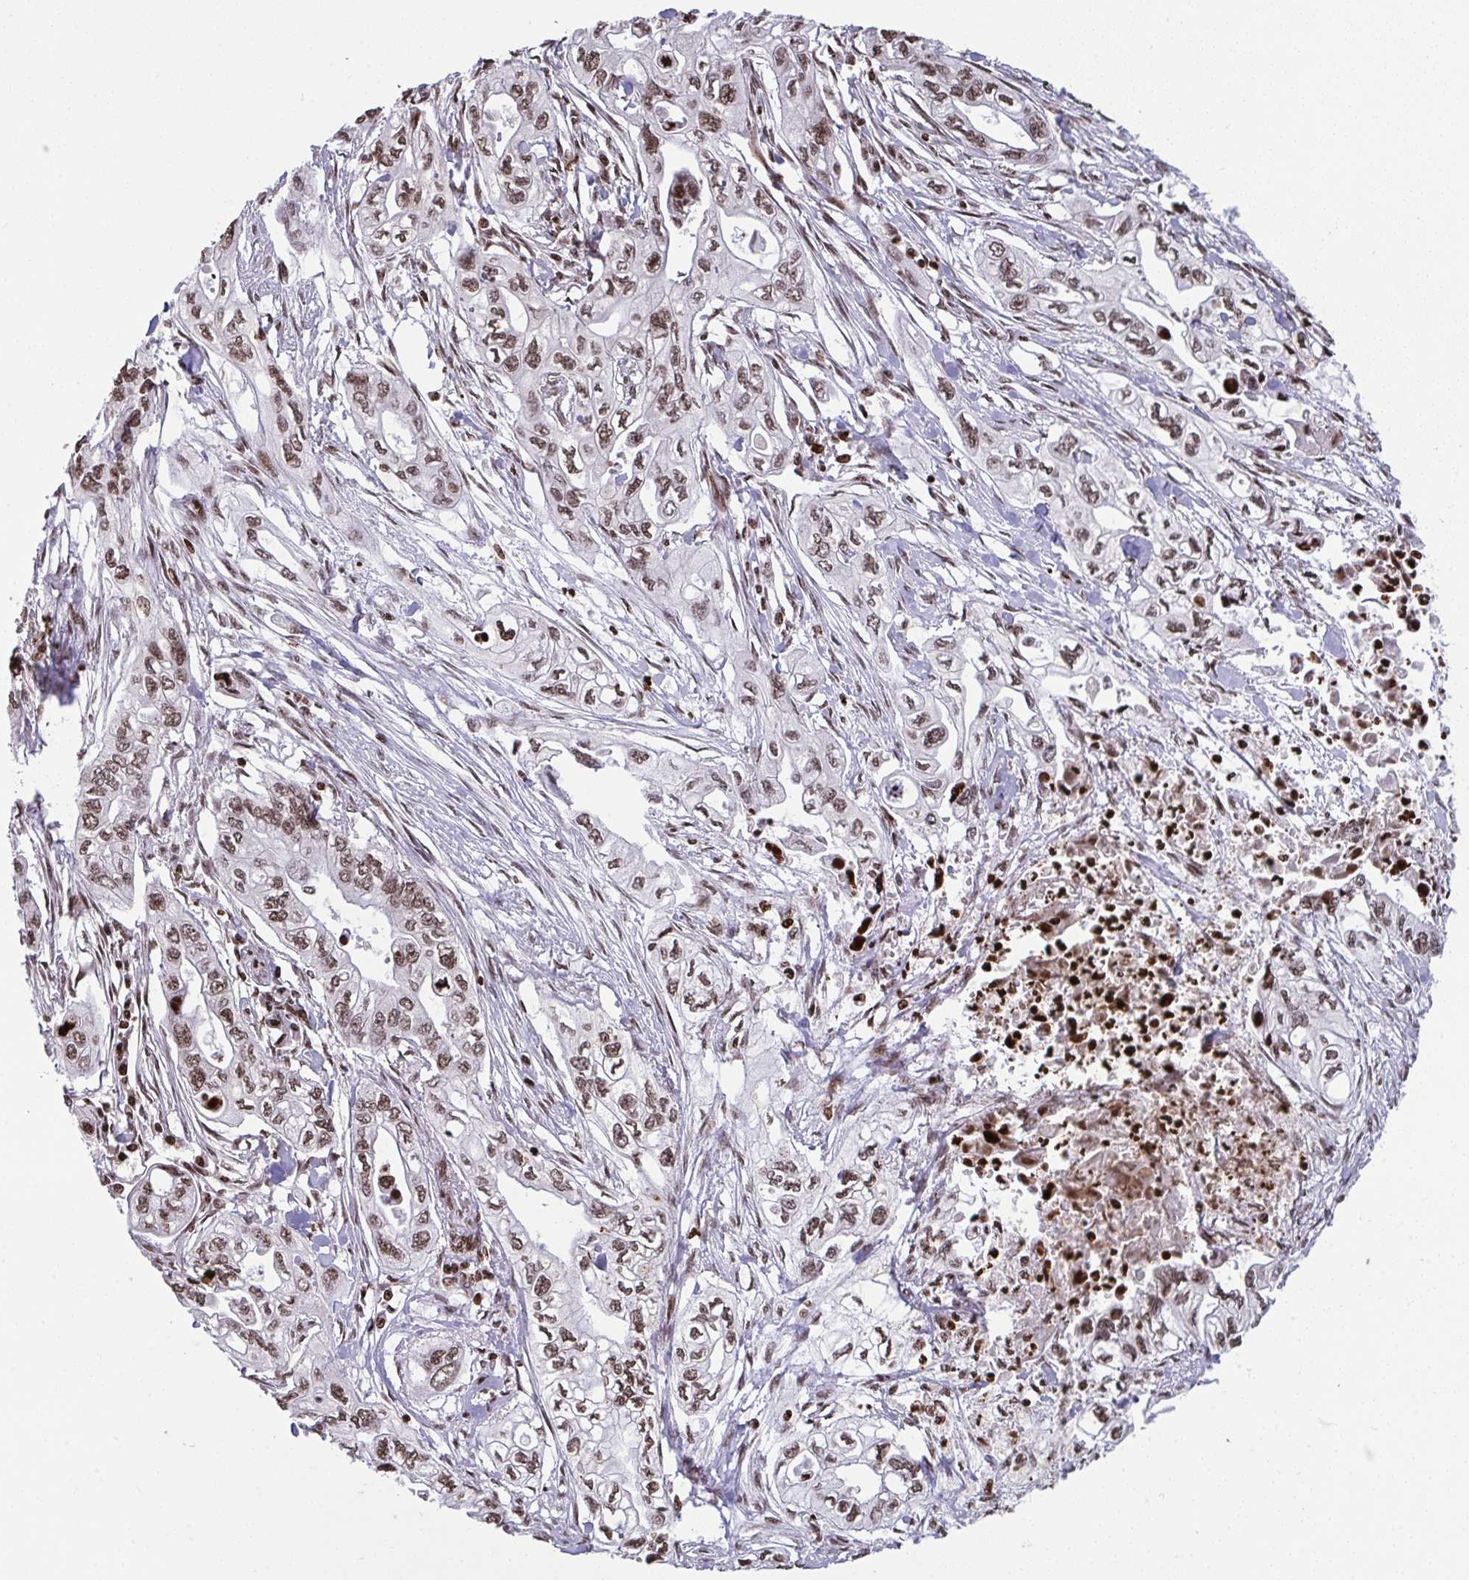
{"staining": {"intensity": "moderate", "quantity": ">75%", "location": "nuclear"}, "tissue": "pancreatic cancer", "cell_type": "Tumor cells", "image_type": "cancer", "snomed": [{"axis": "morphology", "description": "Adenocarcinoma, NOS"}, {"axis": "topography", "description": "Pancreas"}], "caption": "High-magnification brightfield microscopy of pancreatic cancer (adenocarcinoma) stained with DAB (brown) and counterstained with hematoxylin (blue). tumor cells exhibit moderate nuclear expression is identified in approximately>75% of cells.", "gene": "NIP7", "patient": {"sex": "male", "age": 68}}